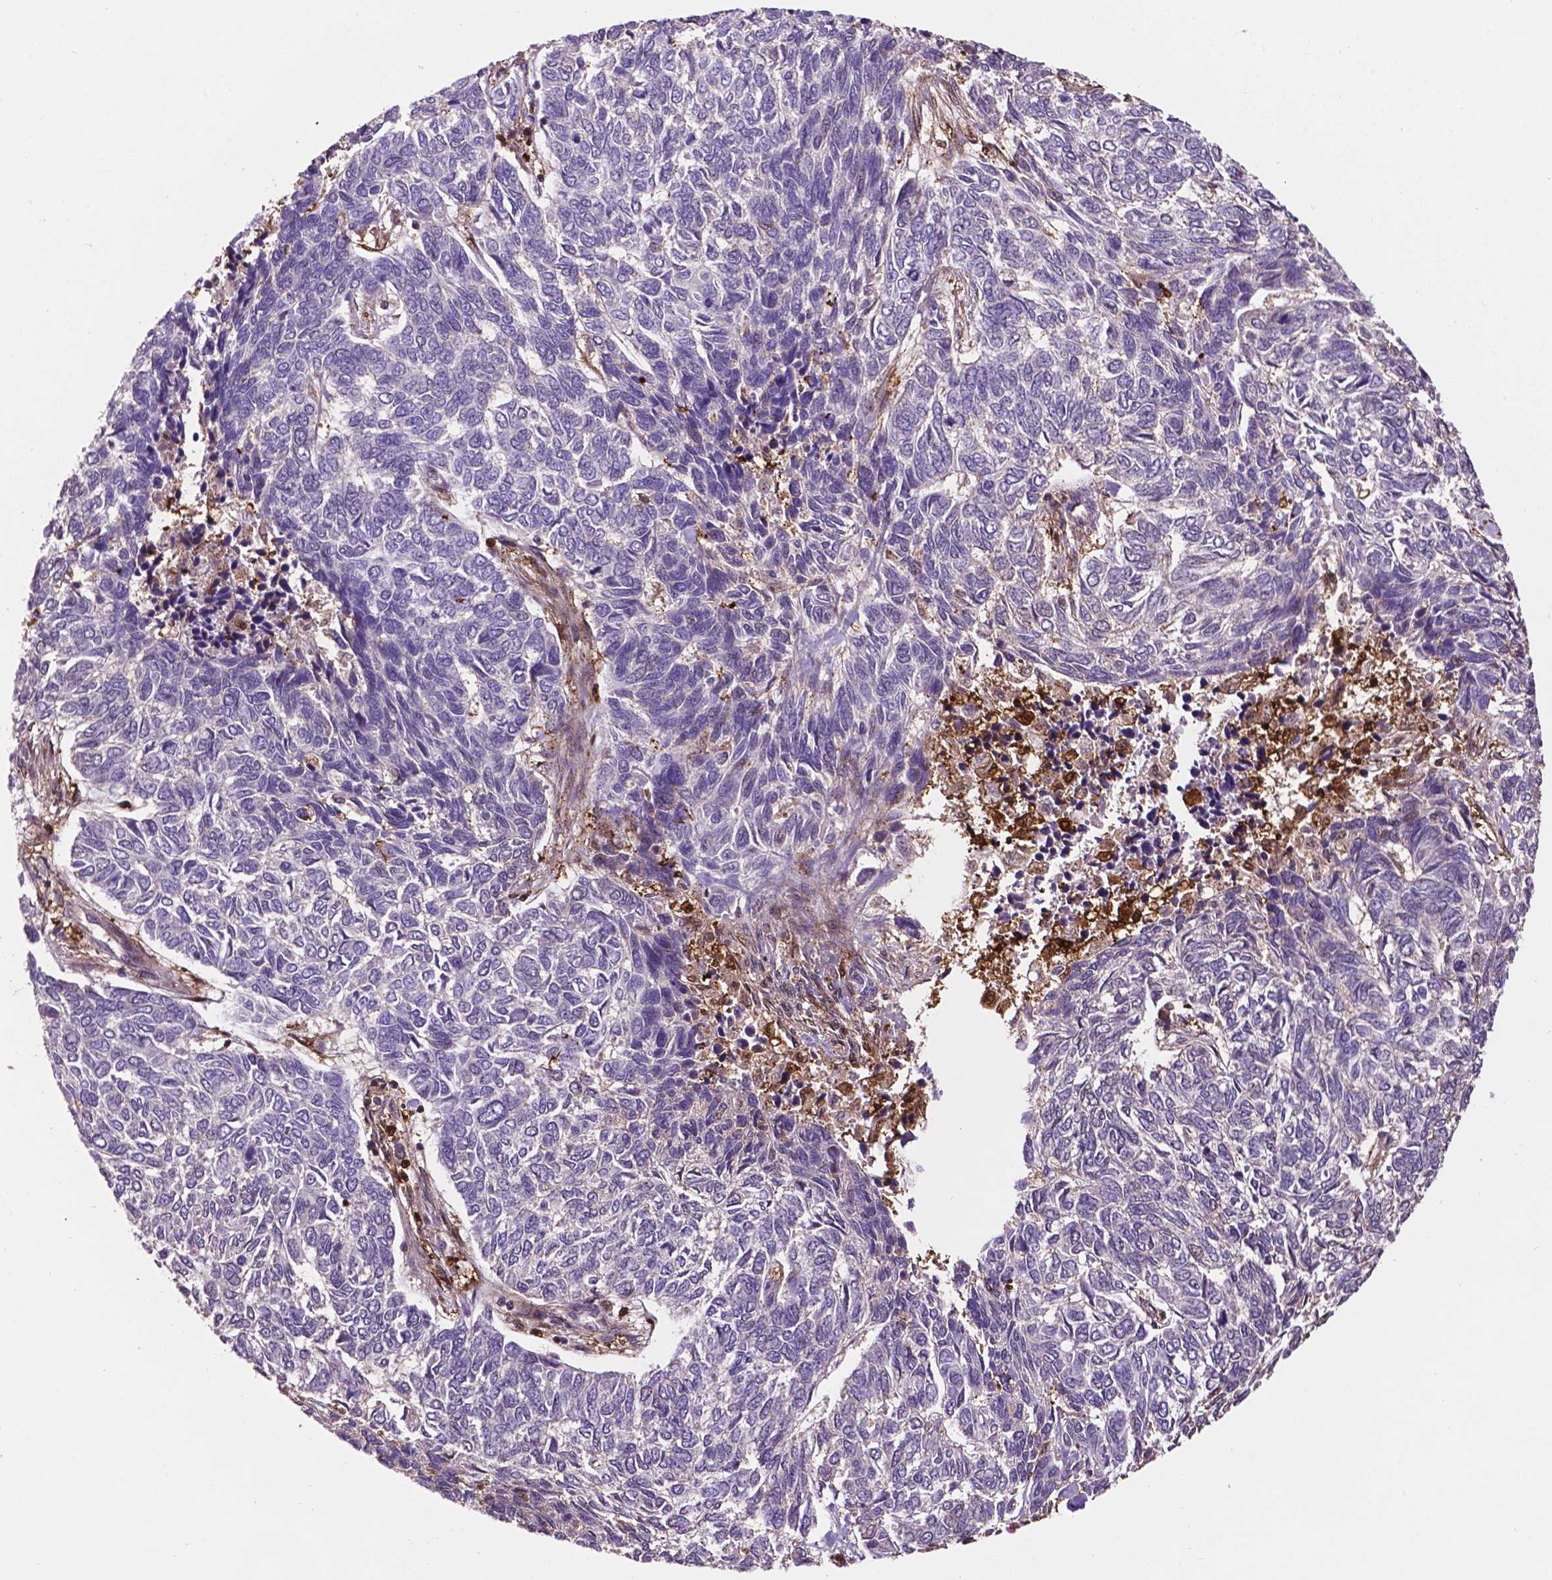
{"staining": {"intensity": "negative", "quantity": "none", "location": "none"}, "tissue": "skin cancer", "cell_type": "Tumor cells", "image_type": "cancer", "snomed": [{"axis": "morphology", "description": "Basal cell carcinoma"}, {"axis": "topography", "description": "Skin"}], "caption": "Tumor cells are negative for protein expression in human skin cancer.", "gene": "SMAD3", "patient": {"sex": "female", "age": 65}}